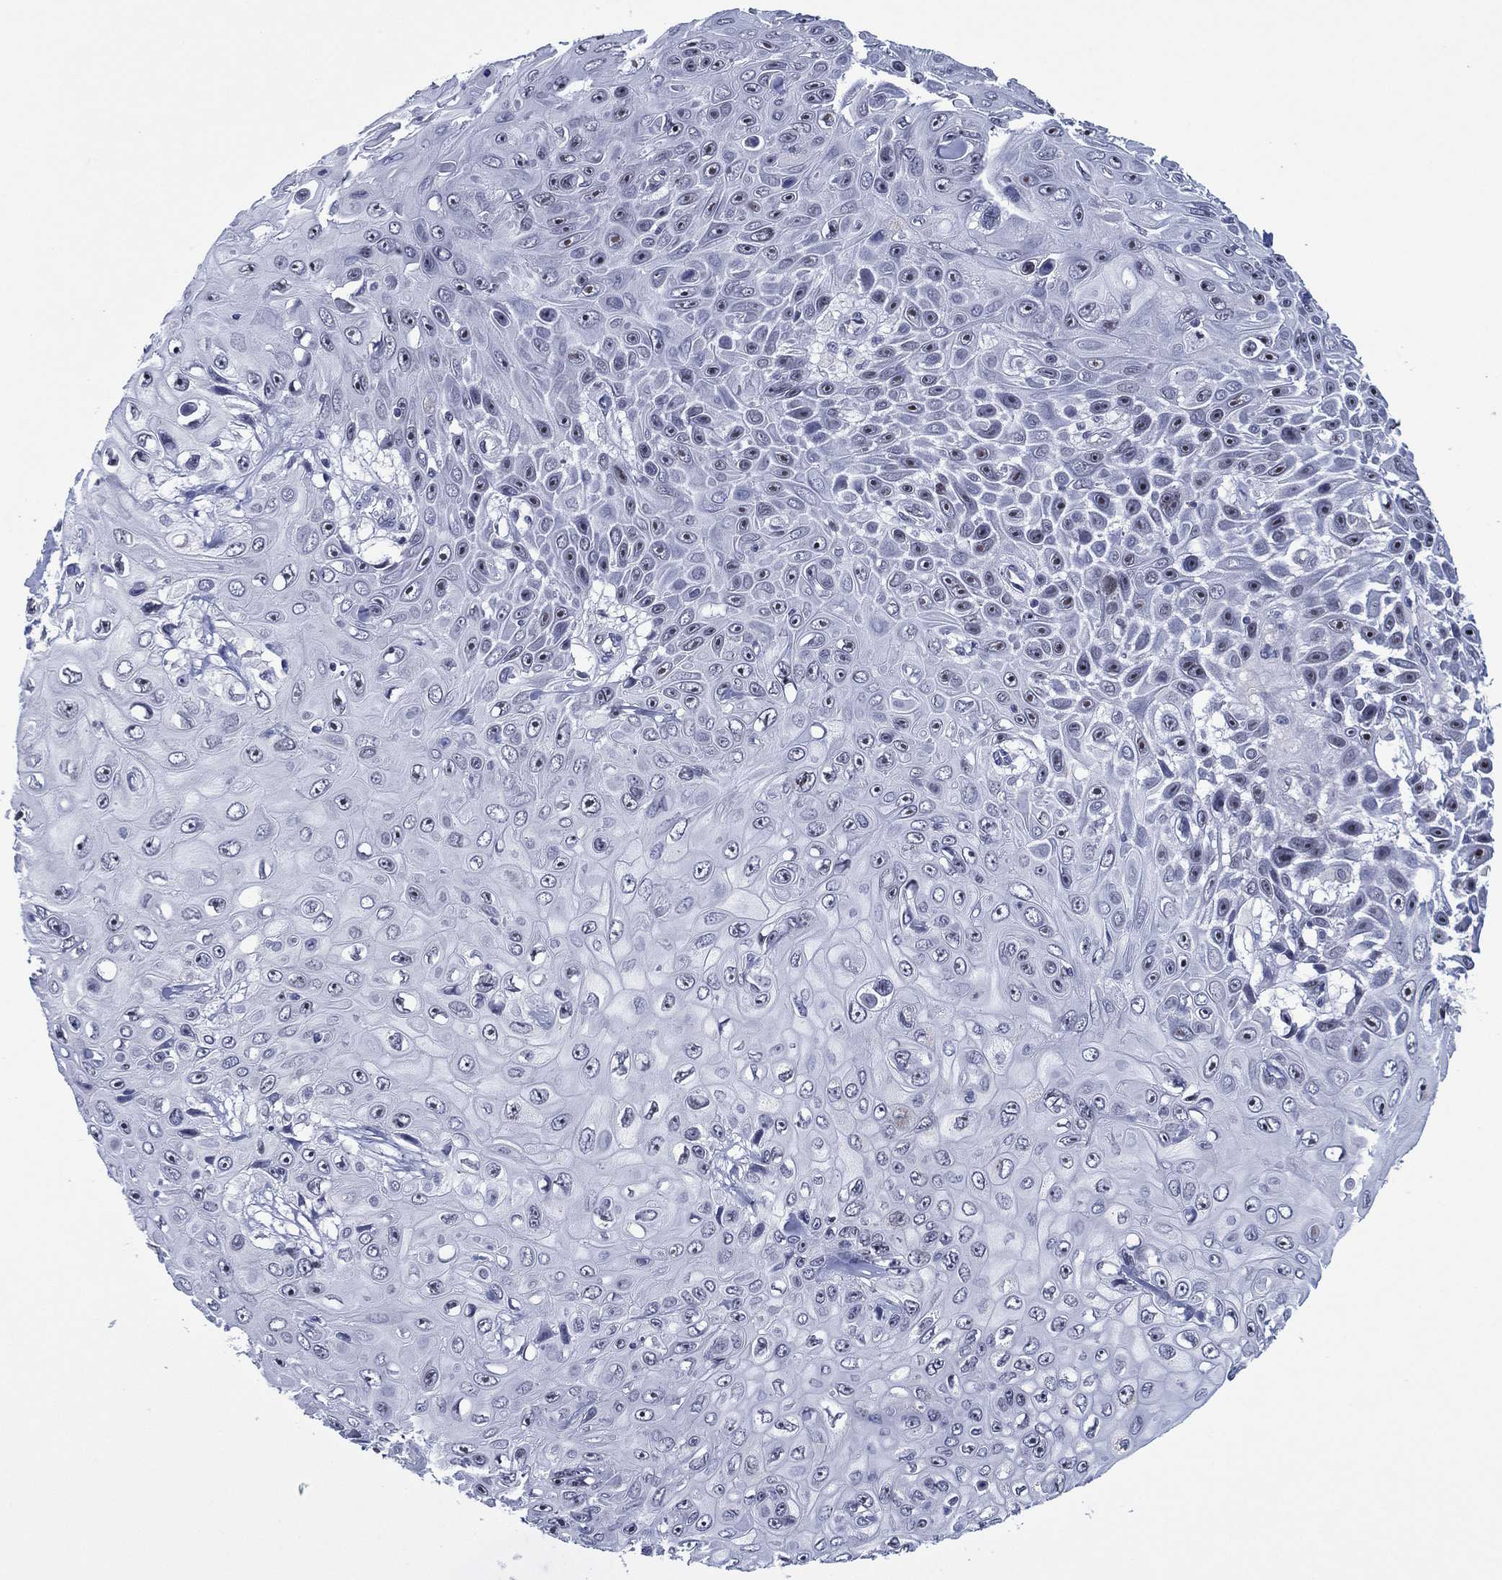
{"staining": {"intensity": "moderate", "quantity": "<25%", "location": "nuclear"}, "tissue": "skin cancer", "cell_type": "Tumor cells", "image_type": "cancer", "snomed": [{"axis": "morphology", "description": "Squamous cell carcinoma, NOS"}, {"axis": "topography", "description": "Skin"}], "caption": "Skin cancer stained for a protein (brown) exhibits moderate nuclear positive expression in about <25% of tumor cells.", "gene": "GATA6", "patient": {"sex": "male", "age": 82}}